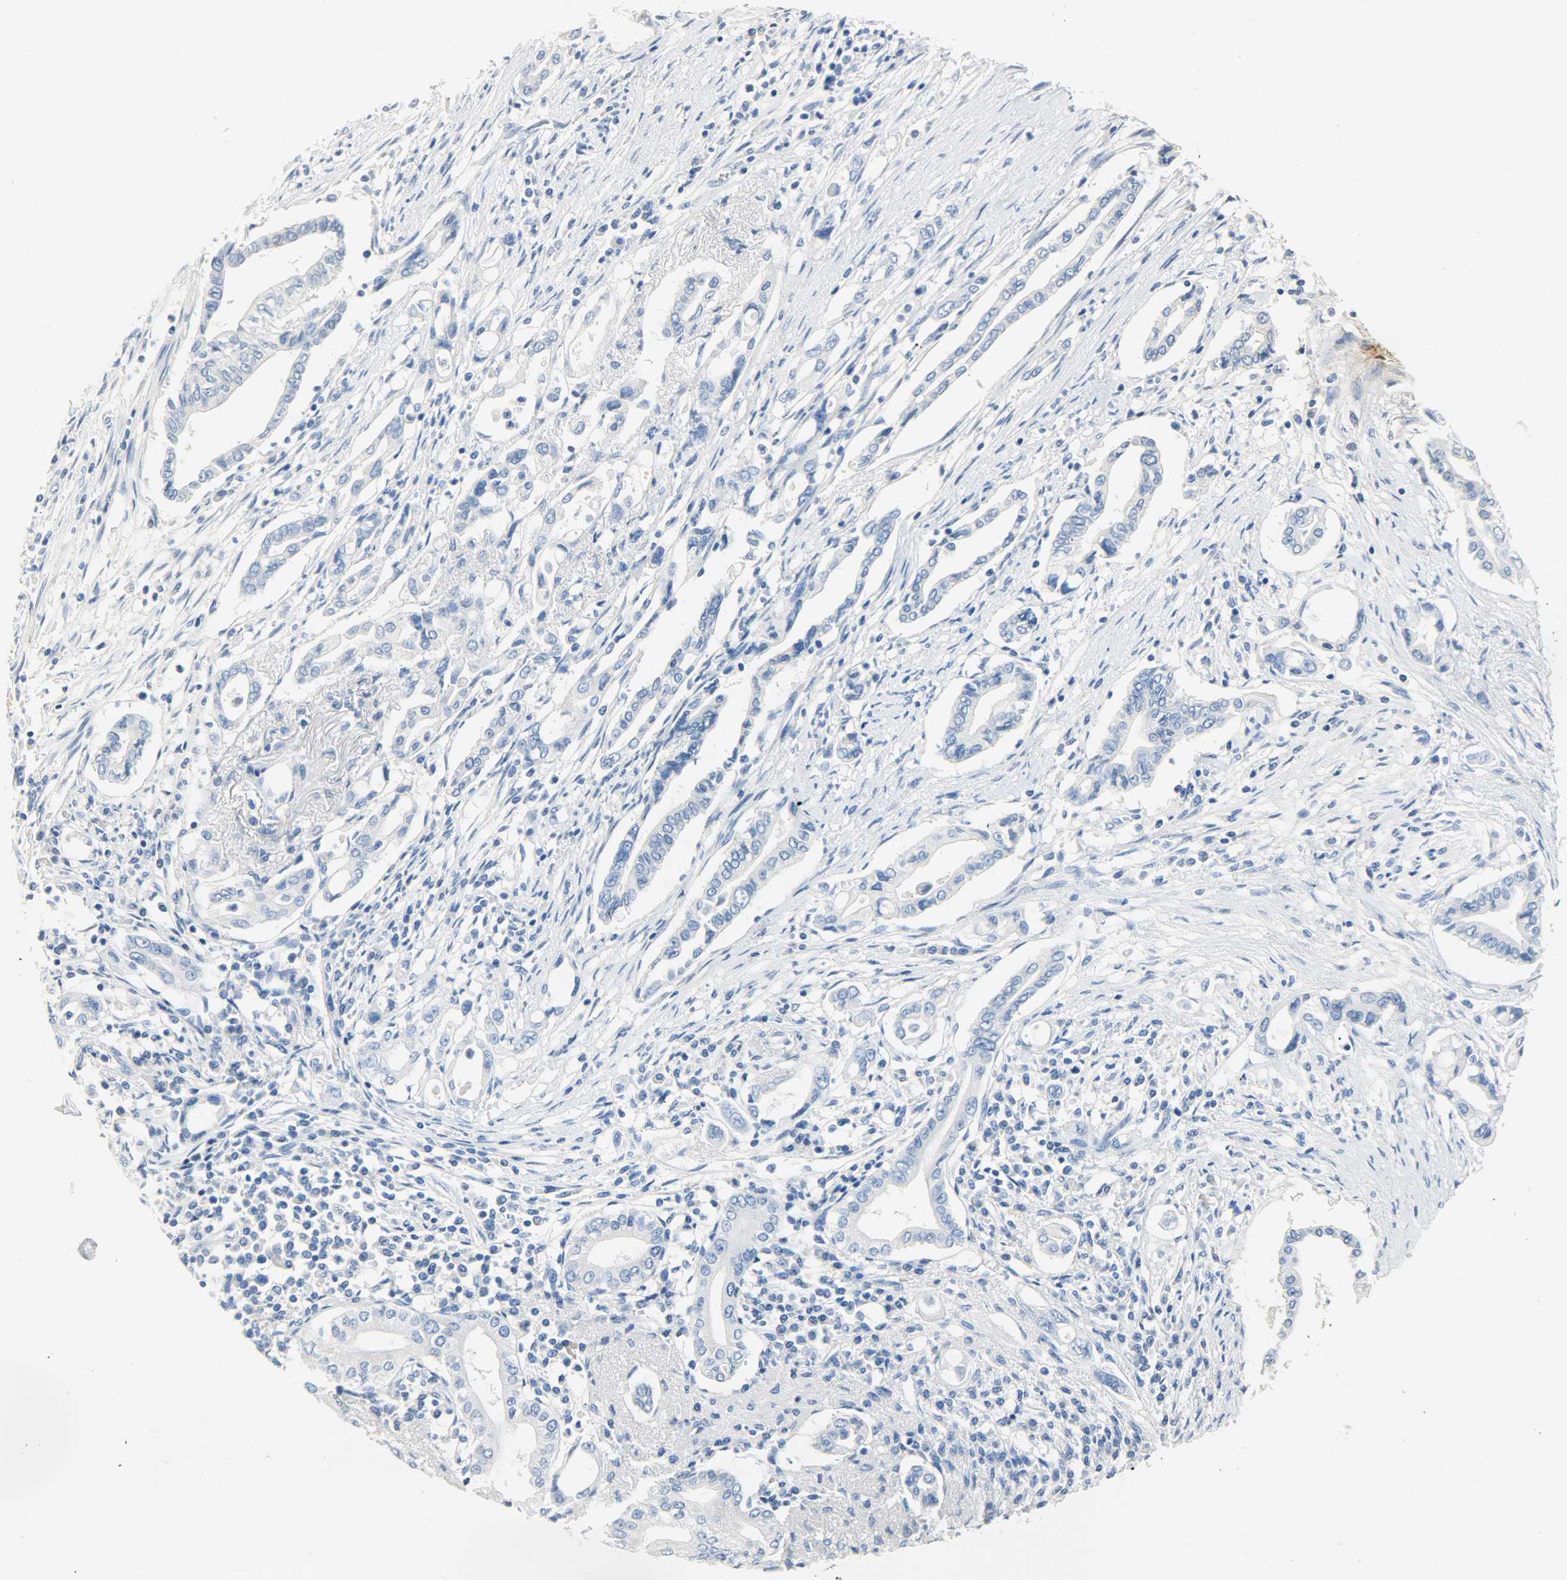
{"staining": {"intensity": "negative", "quantity": "none", "location": "none"}, "tissue": "pancreatic cancer", "cell_type": "Tumor cells", "image_type": "cancer", "snomed": [{"axis": "morphology", "description": "Adenocarcinoma, NOS"}, {"axis": "topography", "description": "Pancreas"}], "caption": "Image shows no significant protein staining in tumor cells of pancreatic cancer.", "gene": "CA3", "patient": {"sex": "female", "age": 57}}